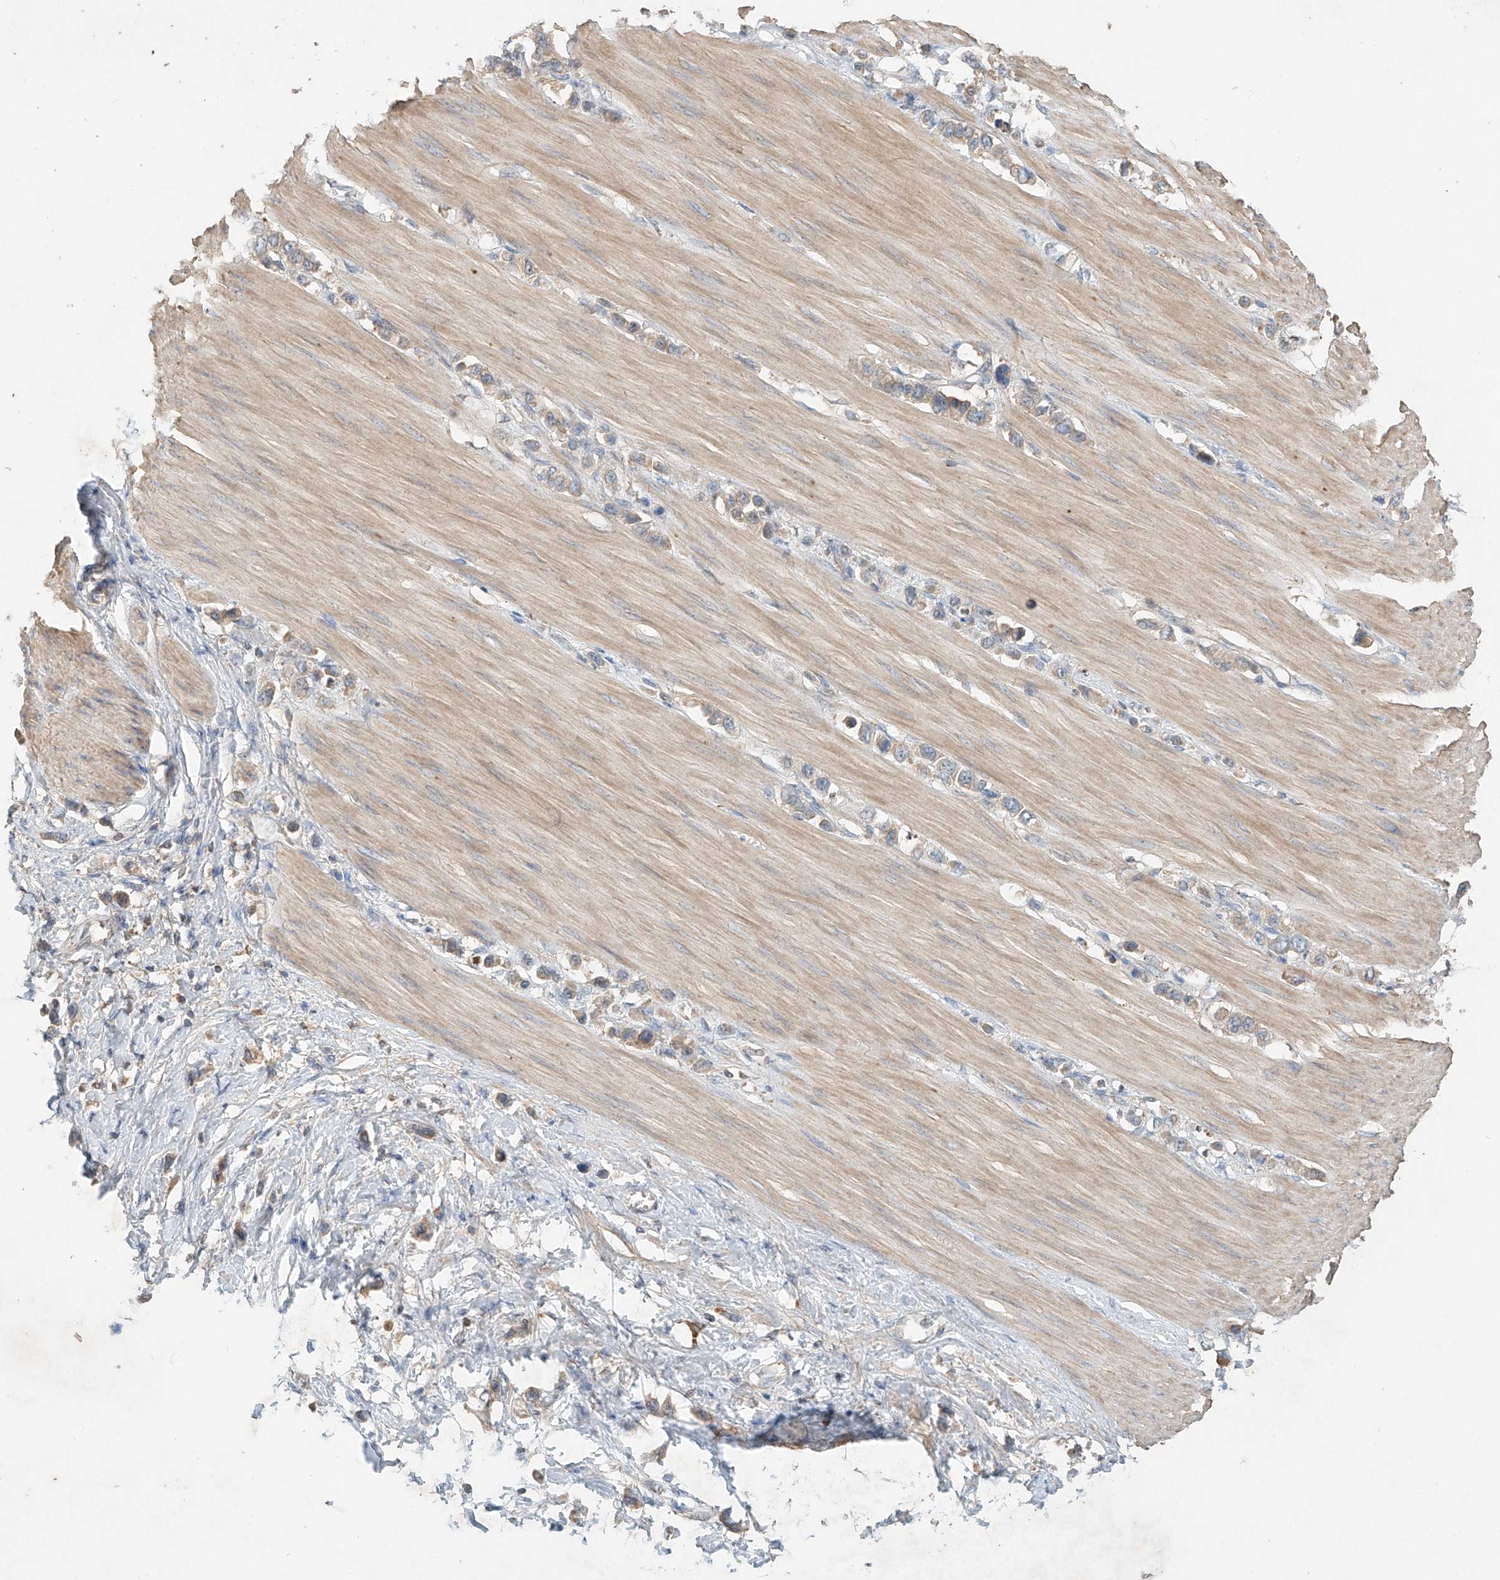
{"staining": {"intensity": "weak", "quantity": "25%-75%", "location": "cytoplasmic/membranous"}, "tissue": "stomach cancer", "cell_type": "Tumor cells", "image_type": "cancer", "snomed": [{"axis": "morphology", "description": "Adenocarcinoma, NOS"}, {"axis": "topography", "description": "Stomach"}], "caption": "IHC image of human stomach cancer (adenocarcinoma) stained for a protein (brown), which exhibits low levels of weak cytoplasmic/membranous positivity in about 25%-75% of tumor cells.", "gene": "GNB1L", "patient": {"sex": "female", "age": 65}}